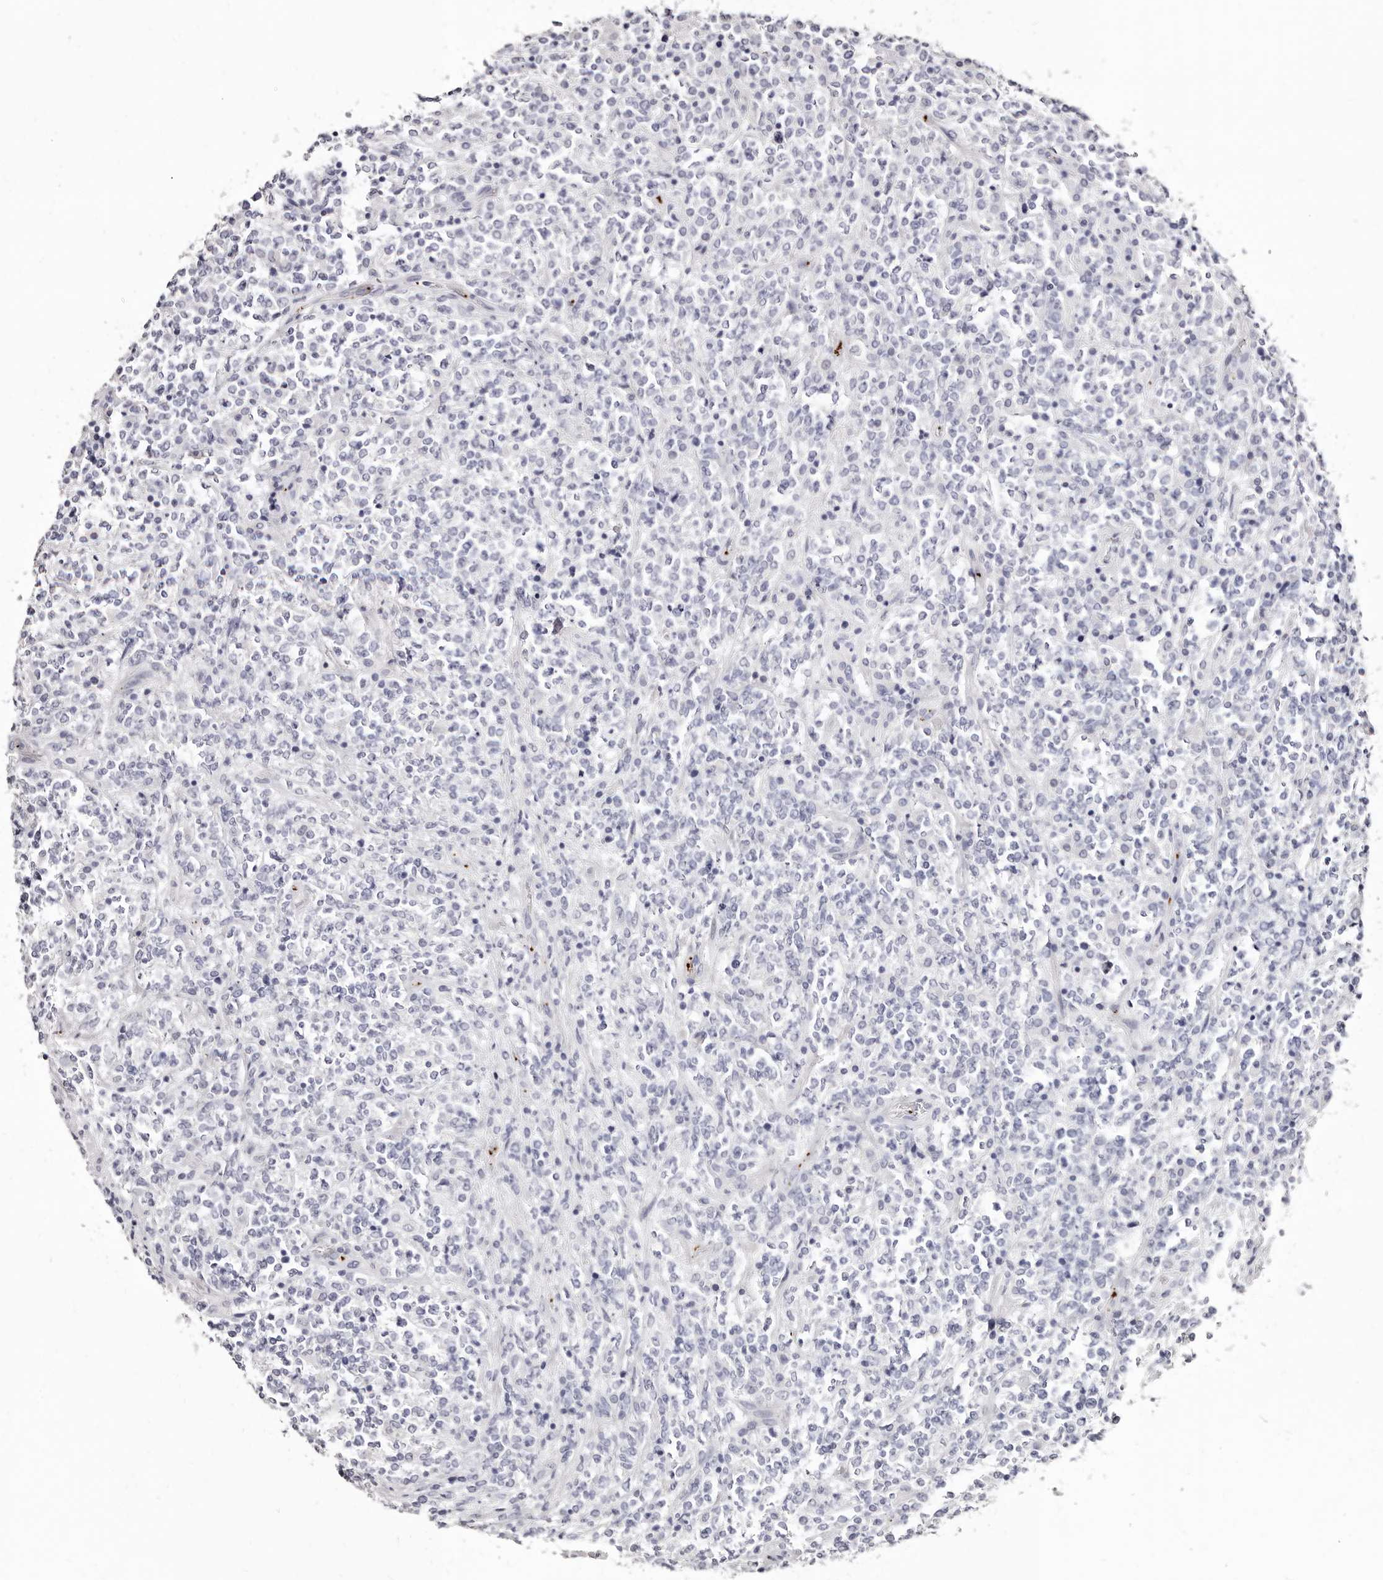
{"staining": {"intensity": "negative", "quantity": "none", "location": "none"}, "tissue": "lymphoma", "cell_type": "Tumor cells", "image_type": "cancer", "snomed": [{"axis": "morphology", "description": "Malignant lymphoma, non-Hodgkin's type, High grade"}, {"axis": "topography", "description": "Soft tissue"}], "caption": "DAB (3,3'-diaminobenzidine) immunohistochemical staining of high-grade malignant lymphoma, non-Hodgkin's type displays no significant expression in tumor cells.", "gene": "PF4", "patient": {"sex": "male", "age": 18}}